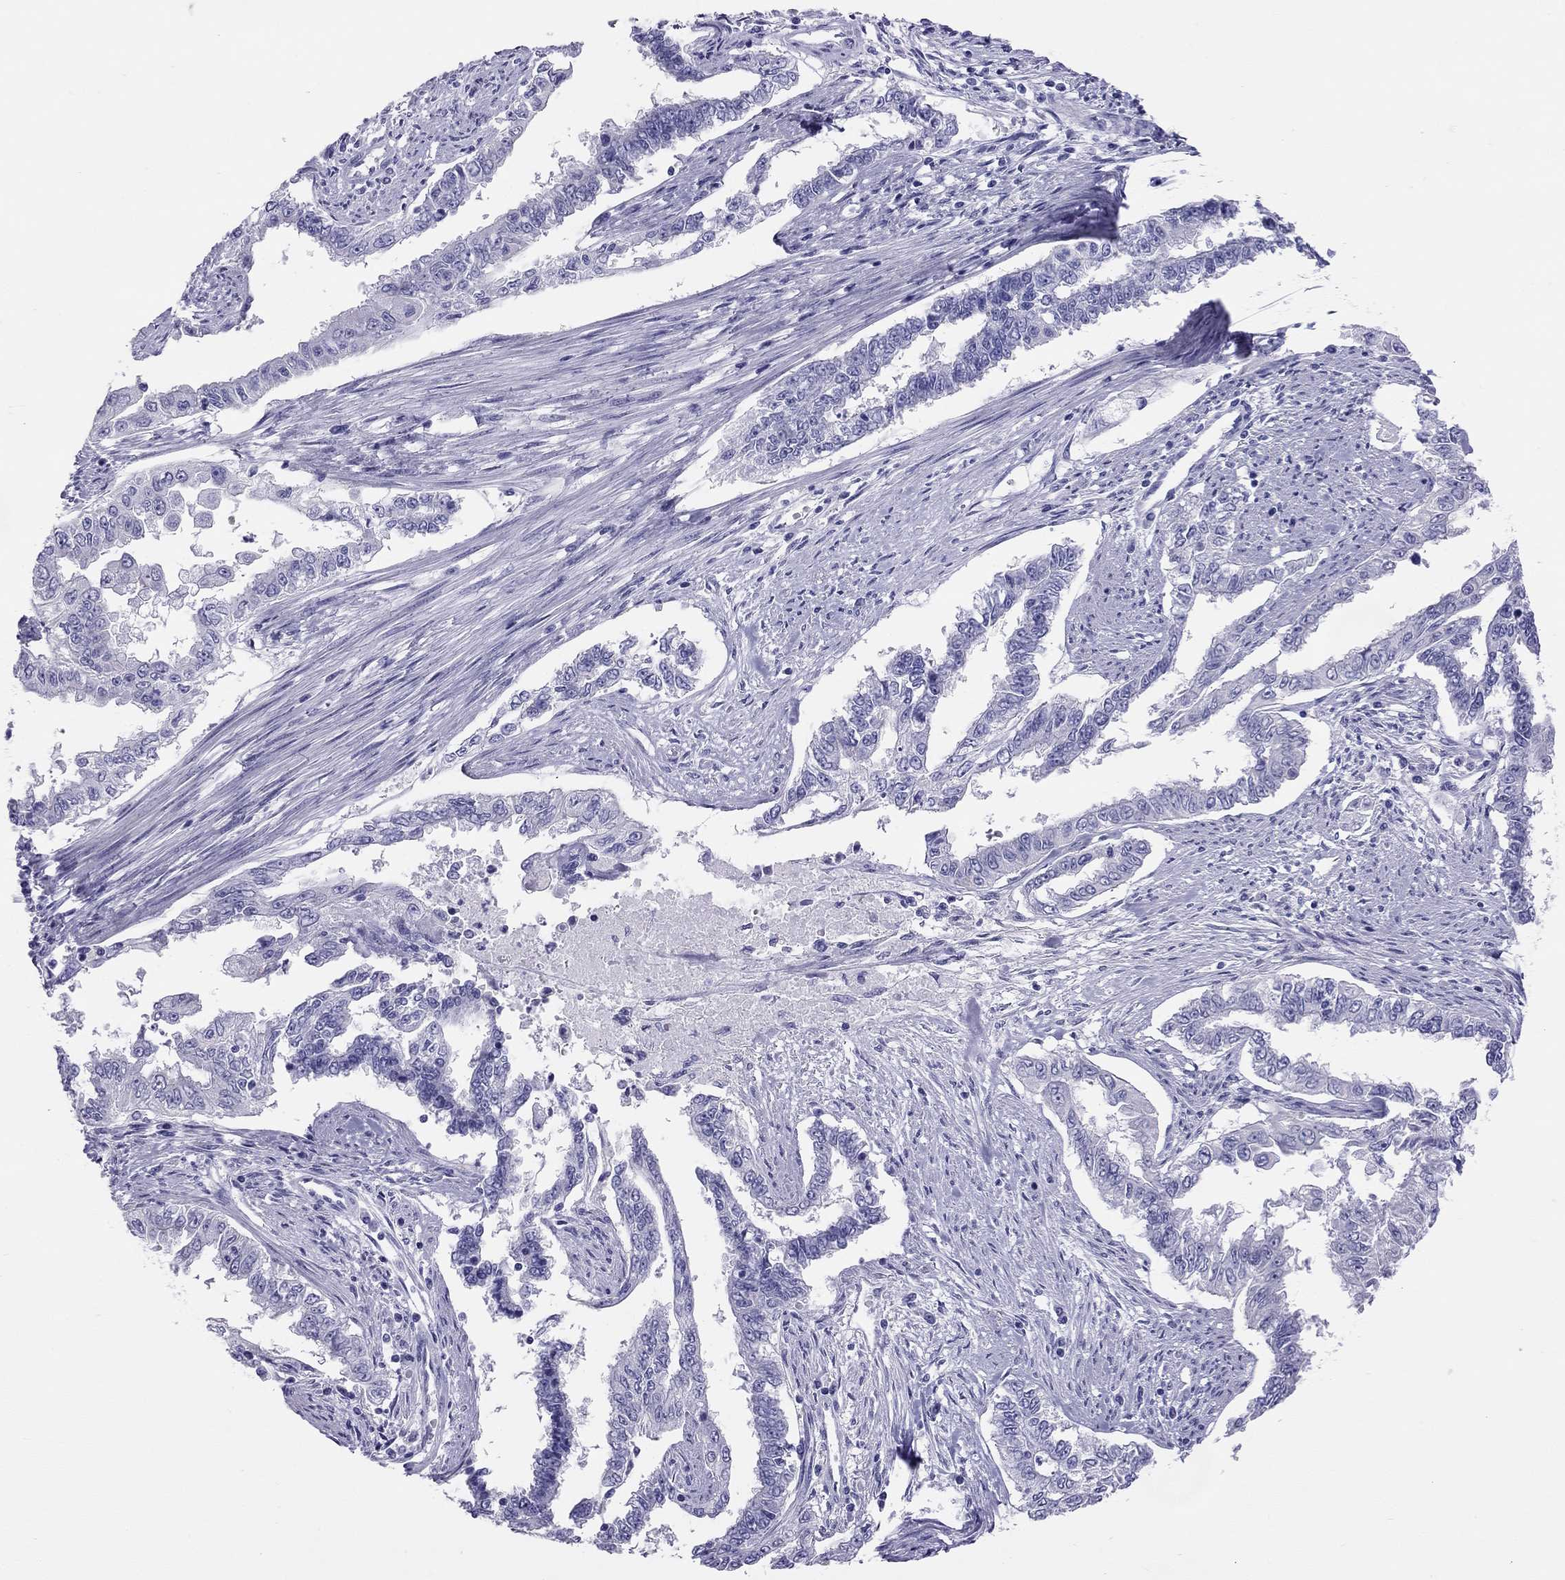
{"staining": {"intensity": "negative", "quantity": "none", "location": "none"}, "tissue": "endometrial cancer", "cell_type": "Tumor cells", "image_type": "cancer", "snomed": [{"axis": "morphology", "description": "Adenocarcinoma, NOS"}, {"axis": "topography", "description": "Uterus"}], "caption": "Tumor cells show no significant protein positivity in endometrial cancer.", "gene": "HLA-DQB2", "patient": {"sex": "female", "age": 59}}